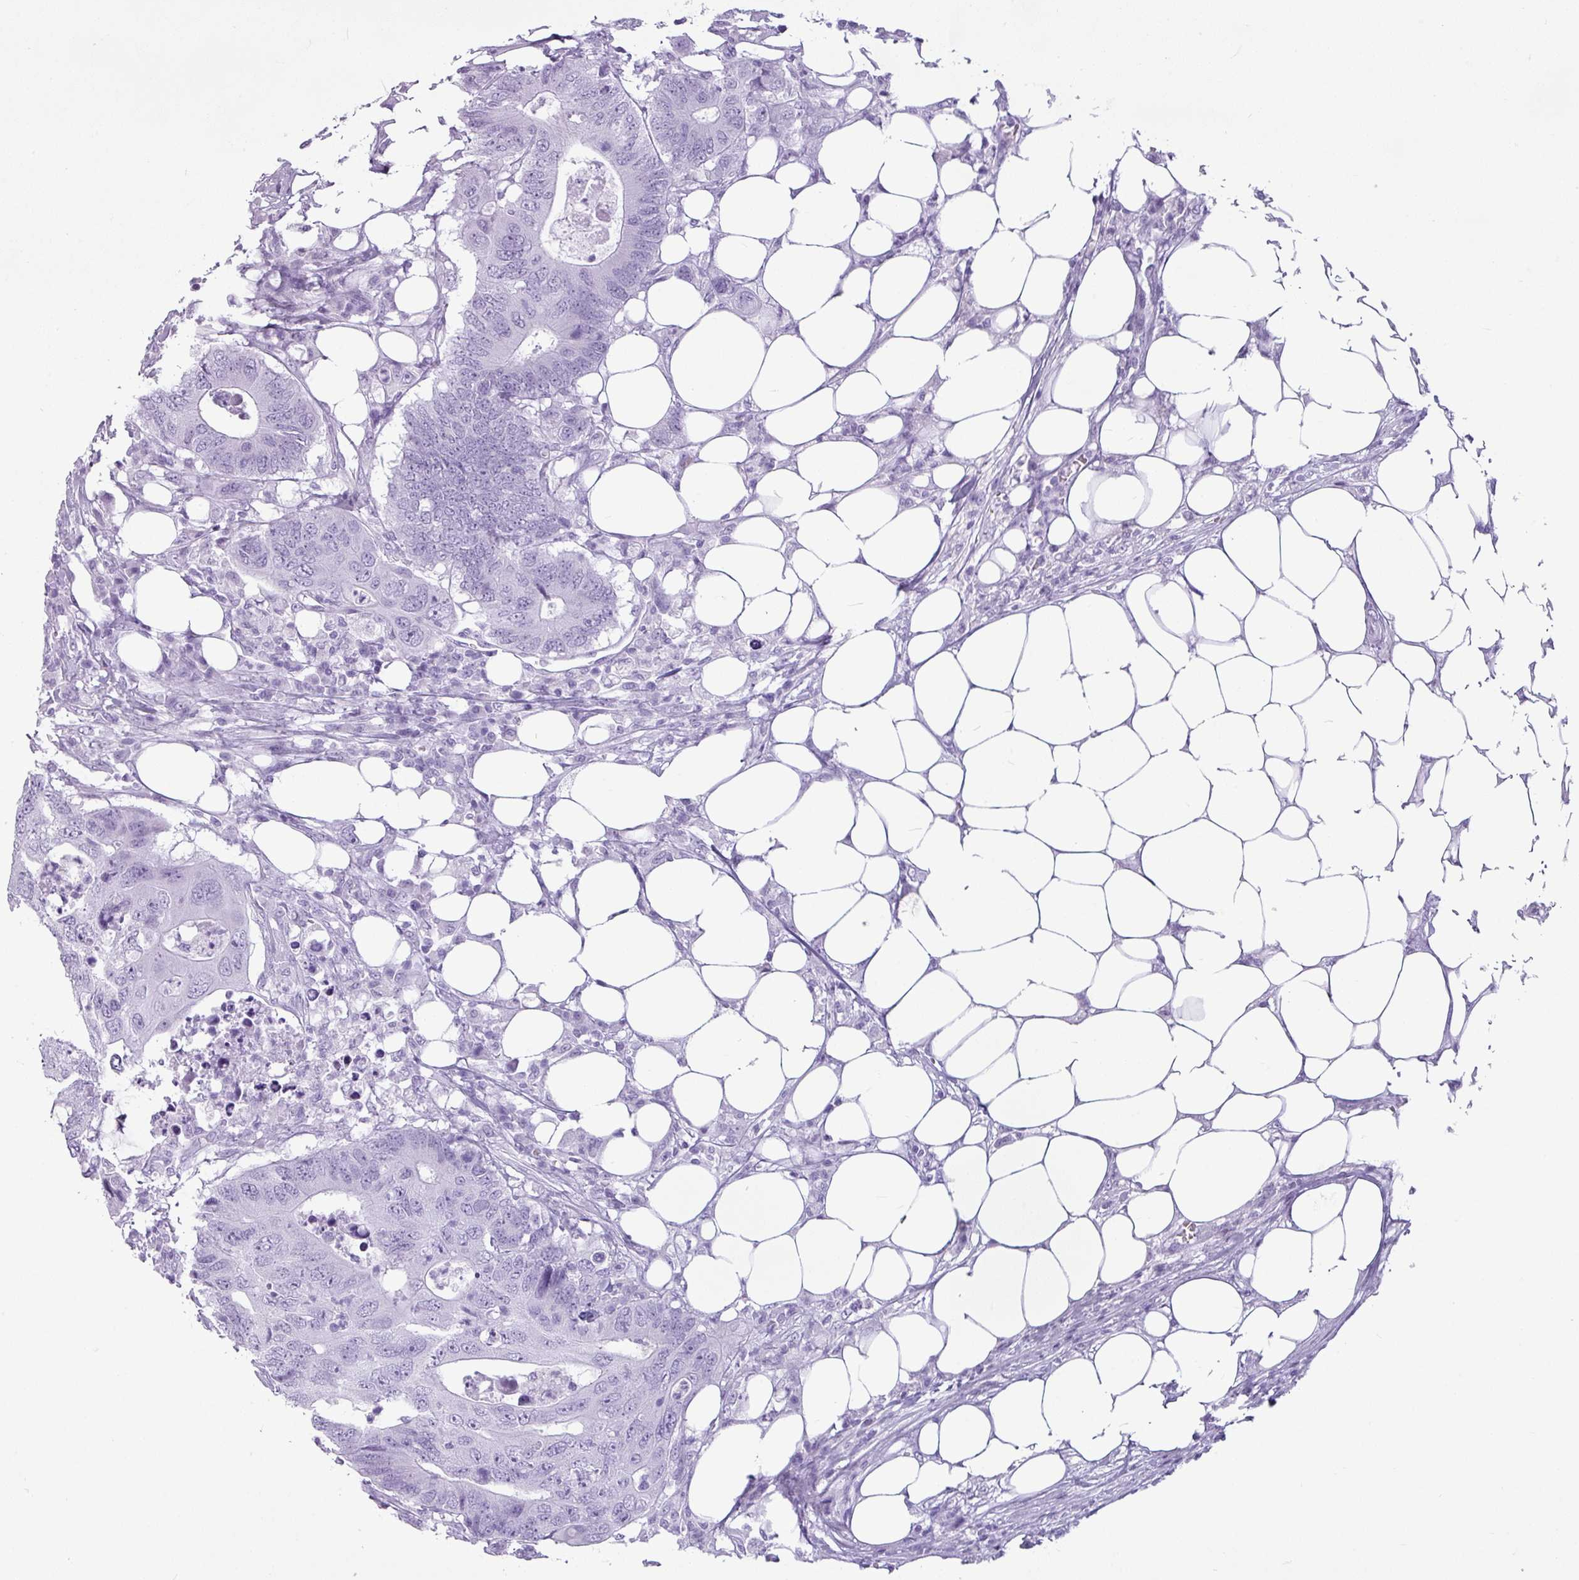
{"staining": {"intensity": "negative", "quantity": "none", "location": "none"}, "tissue": "colorectal cancer", "cell_type": "Tumor cells", "image_type": "cancer", "snomed": [{"axis": "morphology", "description": "Adenocarcinoma, NOS"}, {"axis": "topography", "description": "Colon"}], "caption": "DAB immunohistochemical staining of colorectal cancer (adenocarcinoma) shows no significant positivity in tumor cells. (DAB (3,3'-diaminobenzidine) immunohistochemistry visualized using brightfield microscopy, high magnification).", "gene": "AMY1B", "patient": {"sex": "male", "age": 71}}